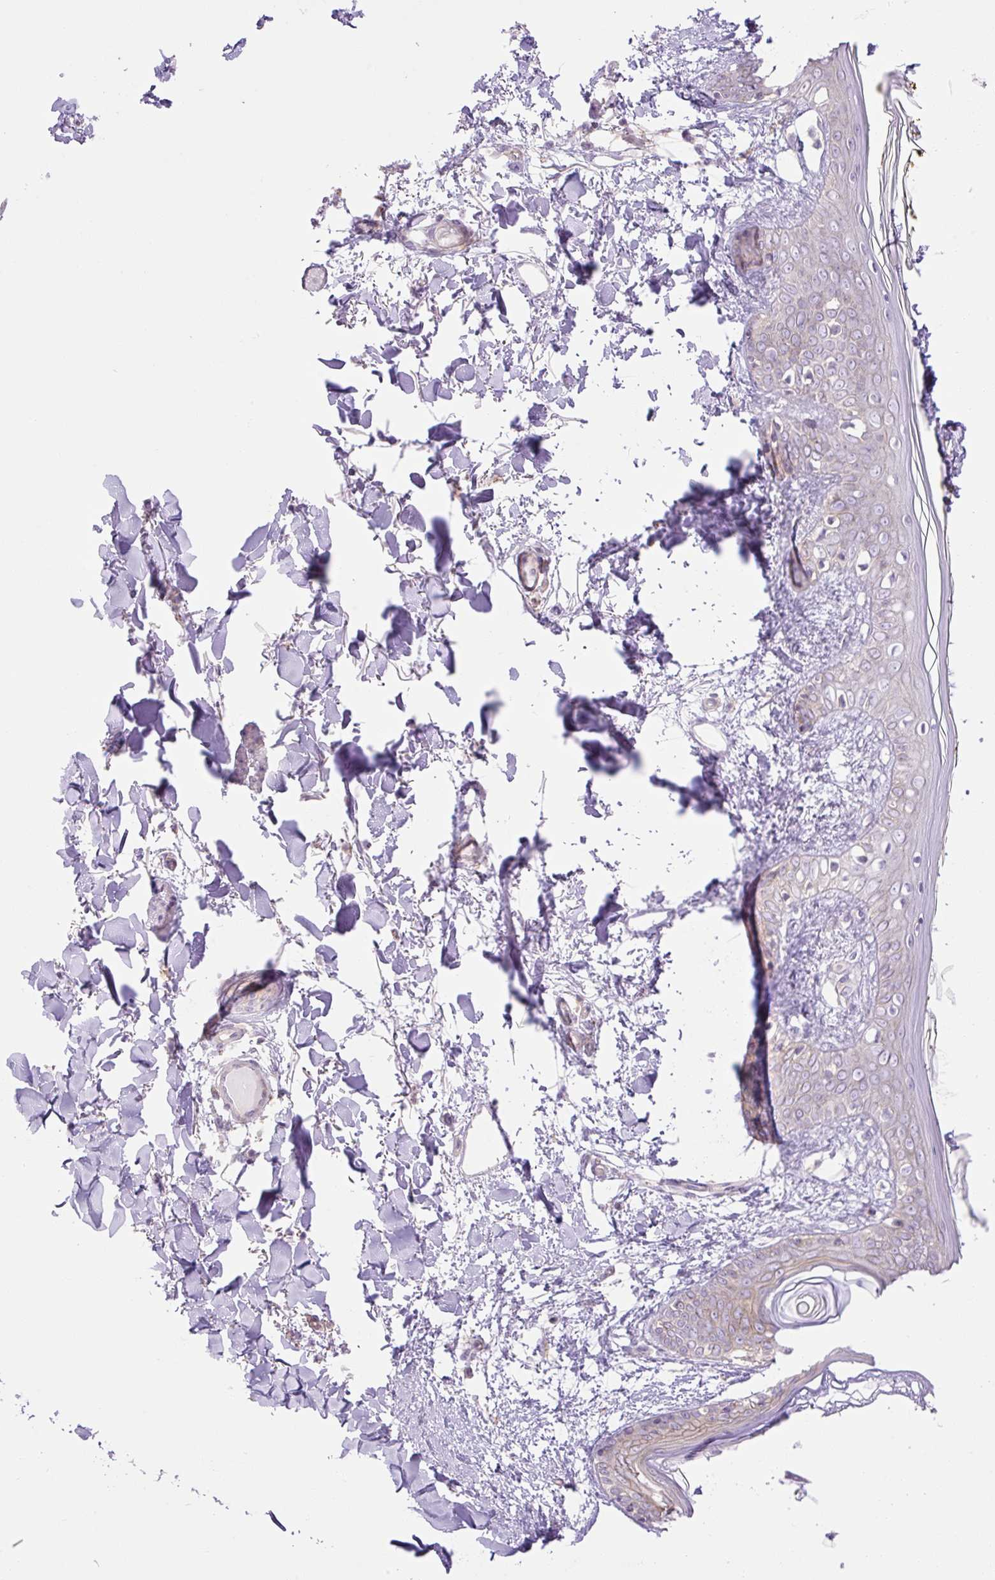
{"staining": {"intensity": "negative", "quantity": "none", "location": "none"}, "tissue": "skin", "cell_type": "Fibroblasts", "image_type": "normal", "snomed": [{"axis": "morphology", "description": "Normal tissue, NOS"}, {"axis": "topography", "description": "Skin"}], "caption": "Skin stained for a protein using immunohistochemistry displays no positivity fibroblasts.", "gene": "GRID2", "patient": {"sex": "female", "age": 34}}